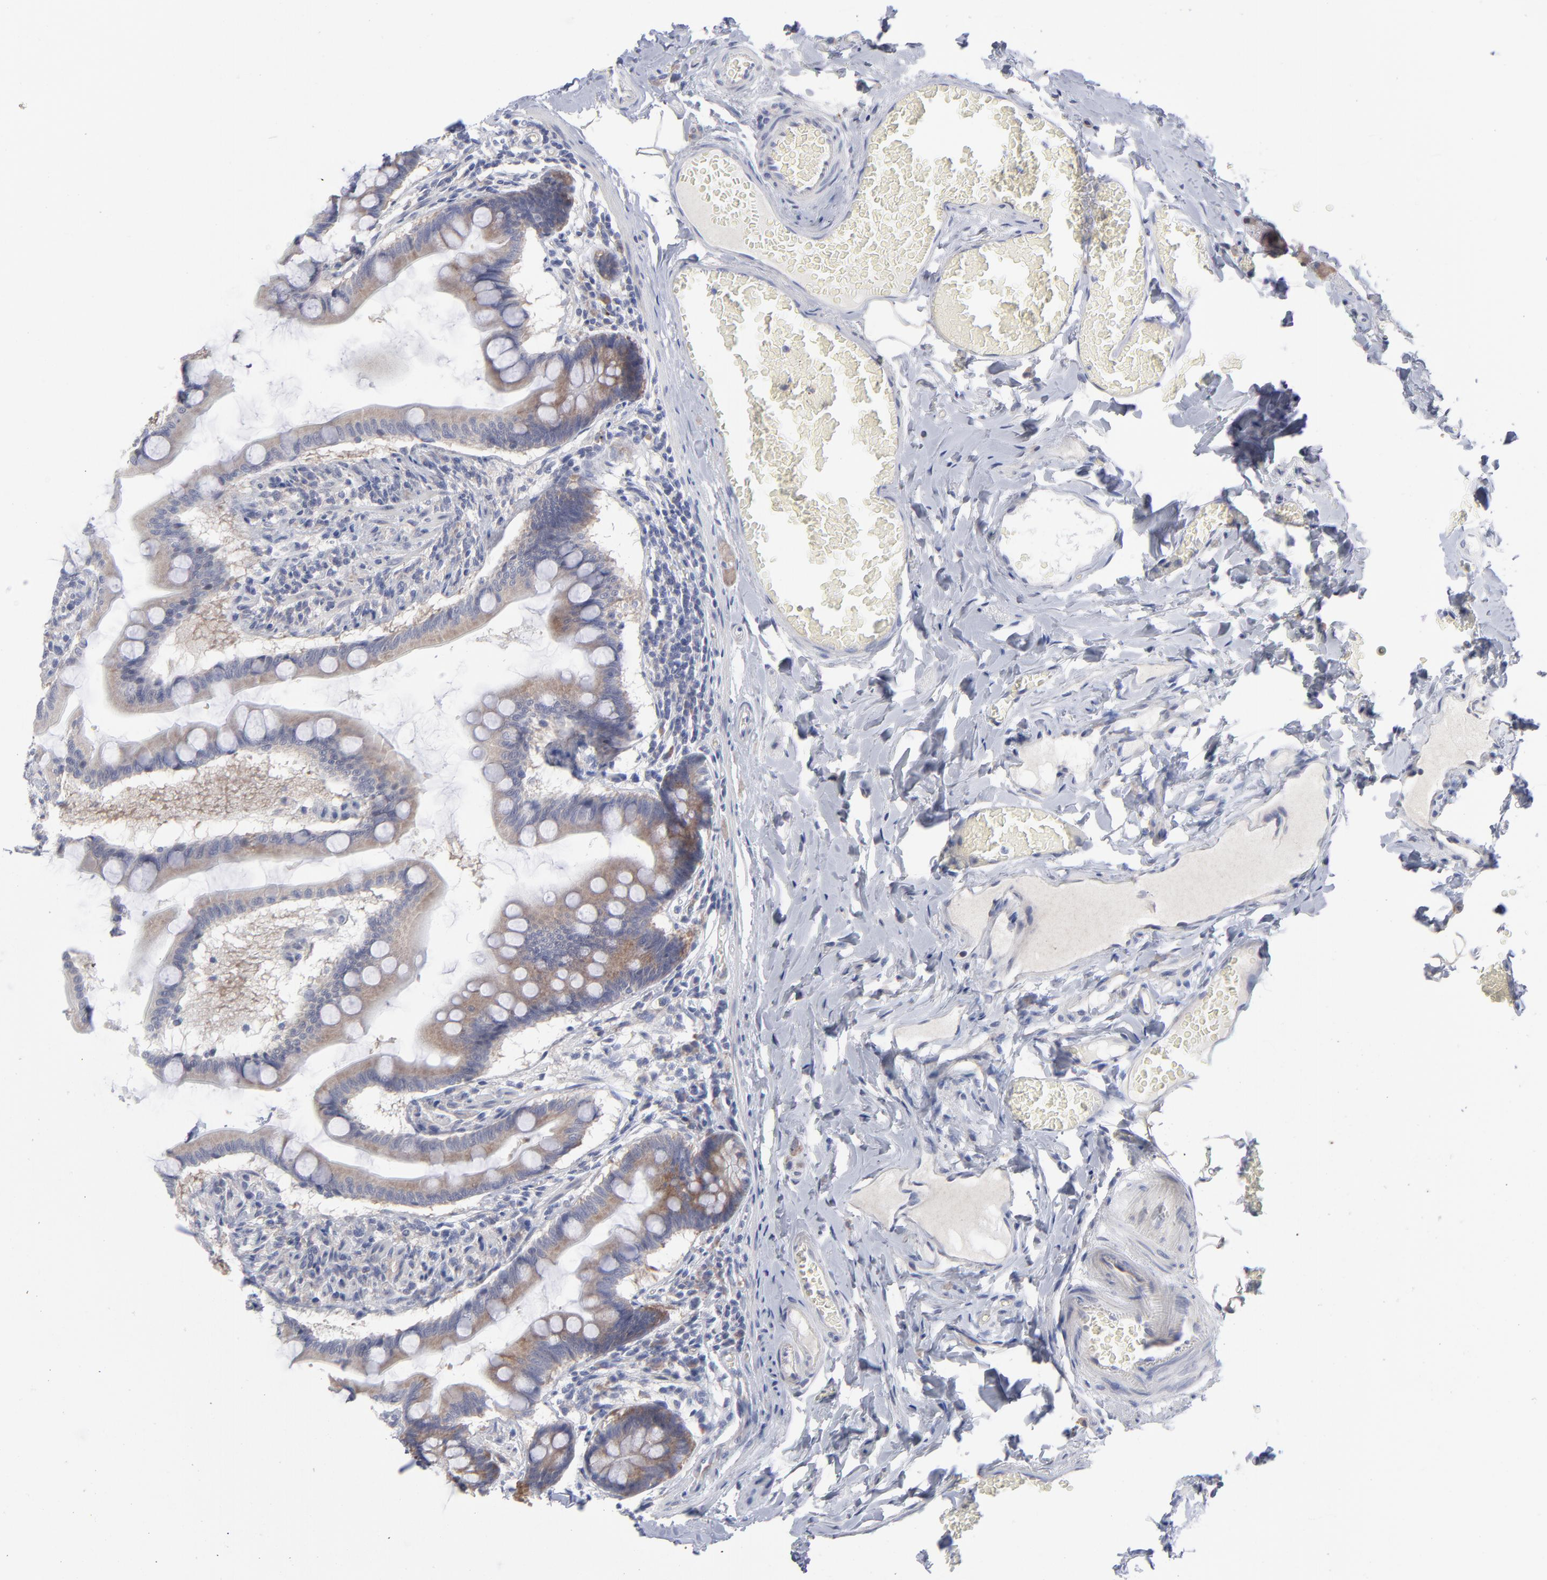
{"staining": {"intensity": "moderate", "quantity": ">75%", "location": "cytoplasmic/membranous"}, "tissue": "small intestine", "cell_type": "Glandular cells", "image_type": "normal", "snomed": [{"axis": "morphology", "description": "Normal tissue, NOS"}, {"axis": "topography", "description": "Small intestine"}], "caption": "Immunohistochemistry (IHC) (DAB (3,3'-diaminobenzidine)) staining of benign human small intestine reveals moderate cytoplasmic/membranous protein staining in about >75% of glandular cells.", "gene": "RPS24", "patient": {"sex": "male", "age": 41}}